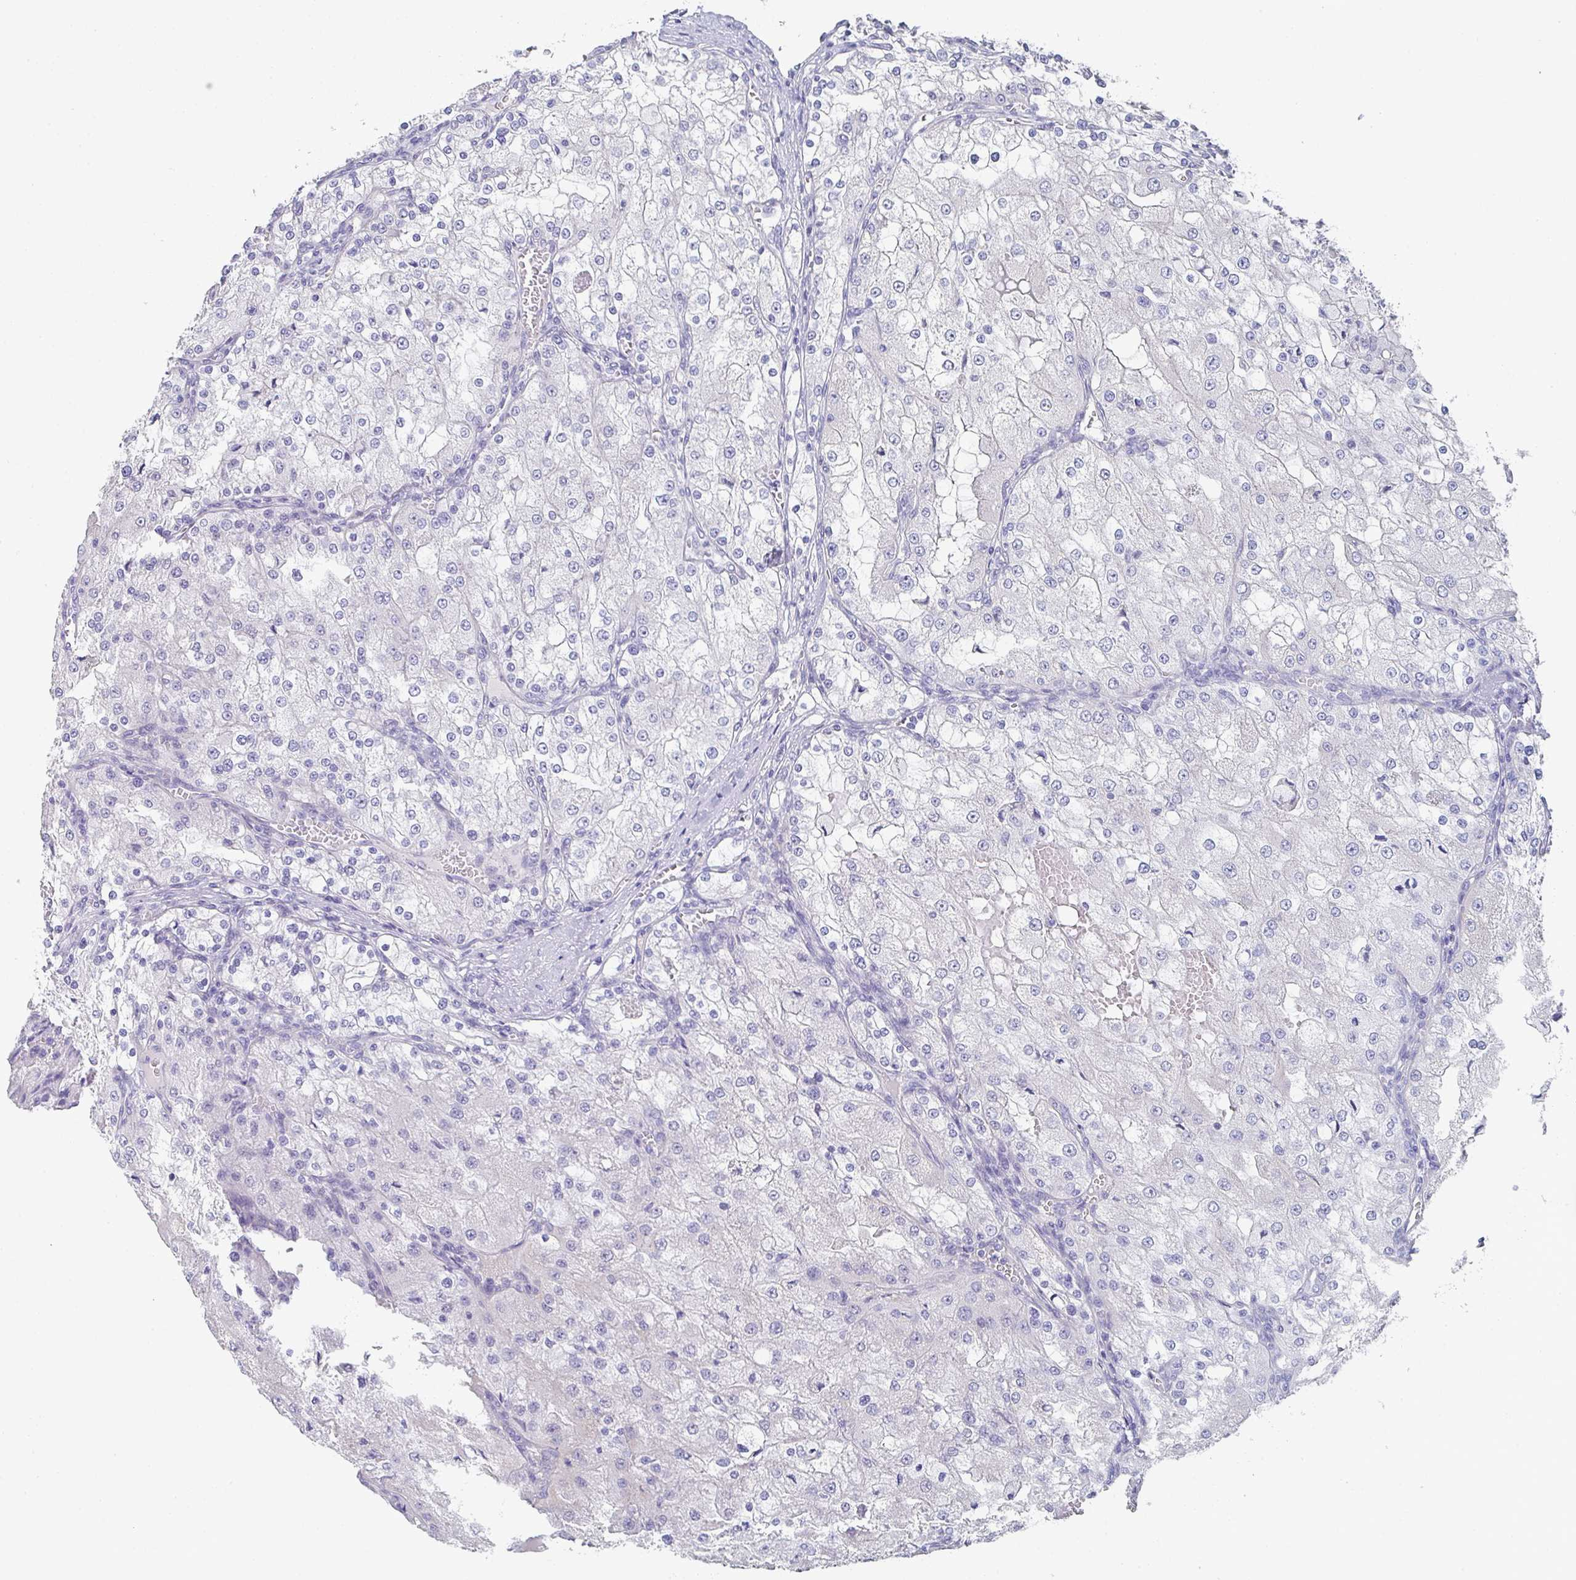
{"staining": {"intensity": "negative", "quantity": "none", "location": "none"}, "tissue": "renal cancer", "cell_type": "Tumor cells", "image_type": "cancer", "snomed": [{"axis": "morphology", "description": "Adenocarcinoma, NOS"}, {"axis": "topography", "description": "Kidney"}], "caption": "Human renal cancer stained for a protein using immunohistochemistry (IHC) exhibits no positivity in tumor cells.", "gene": "NOXRED1", "patient": {"sex": "female", "age": 74}}